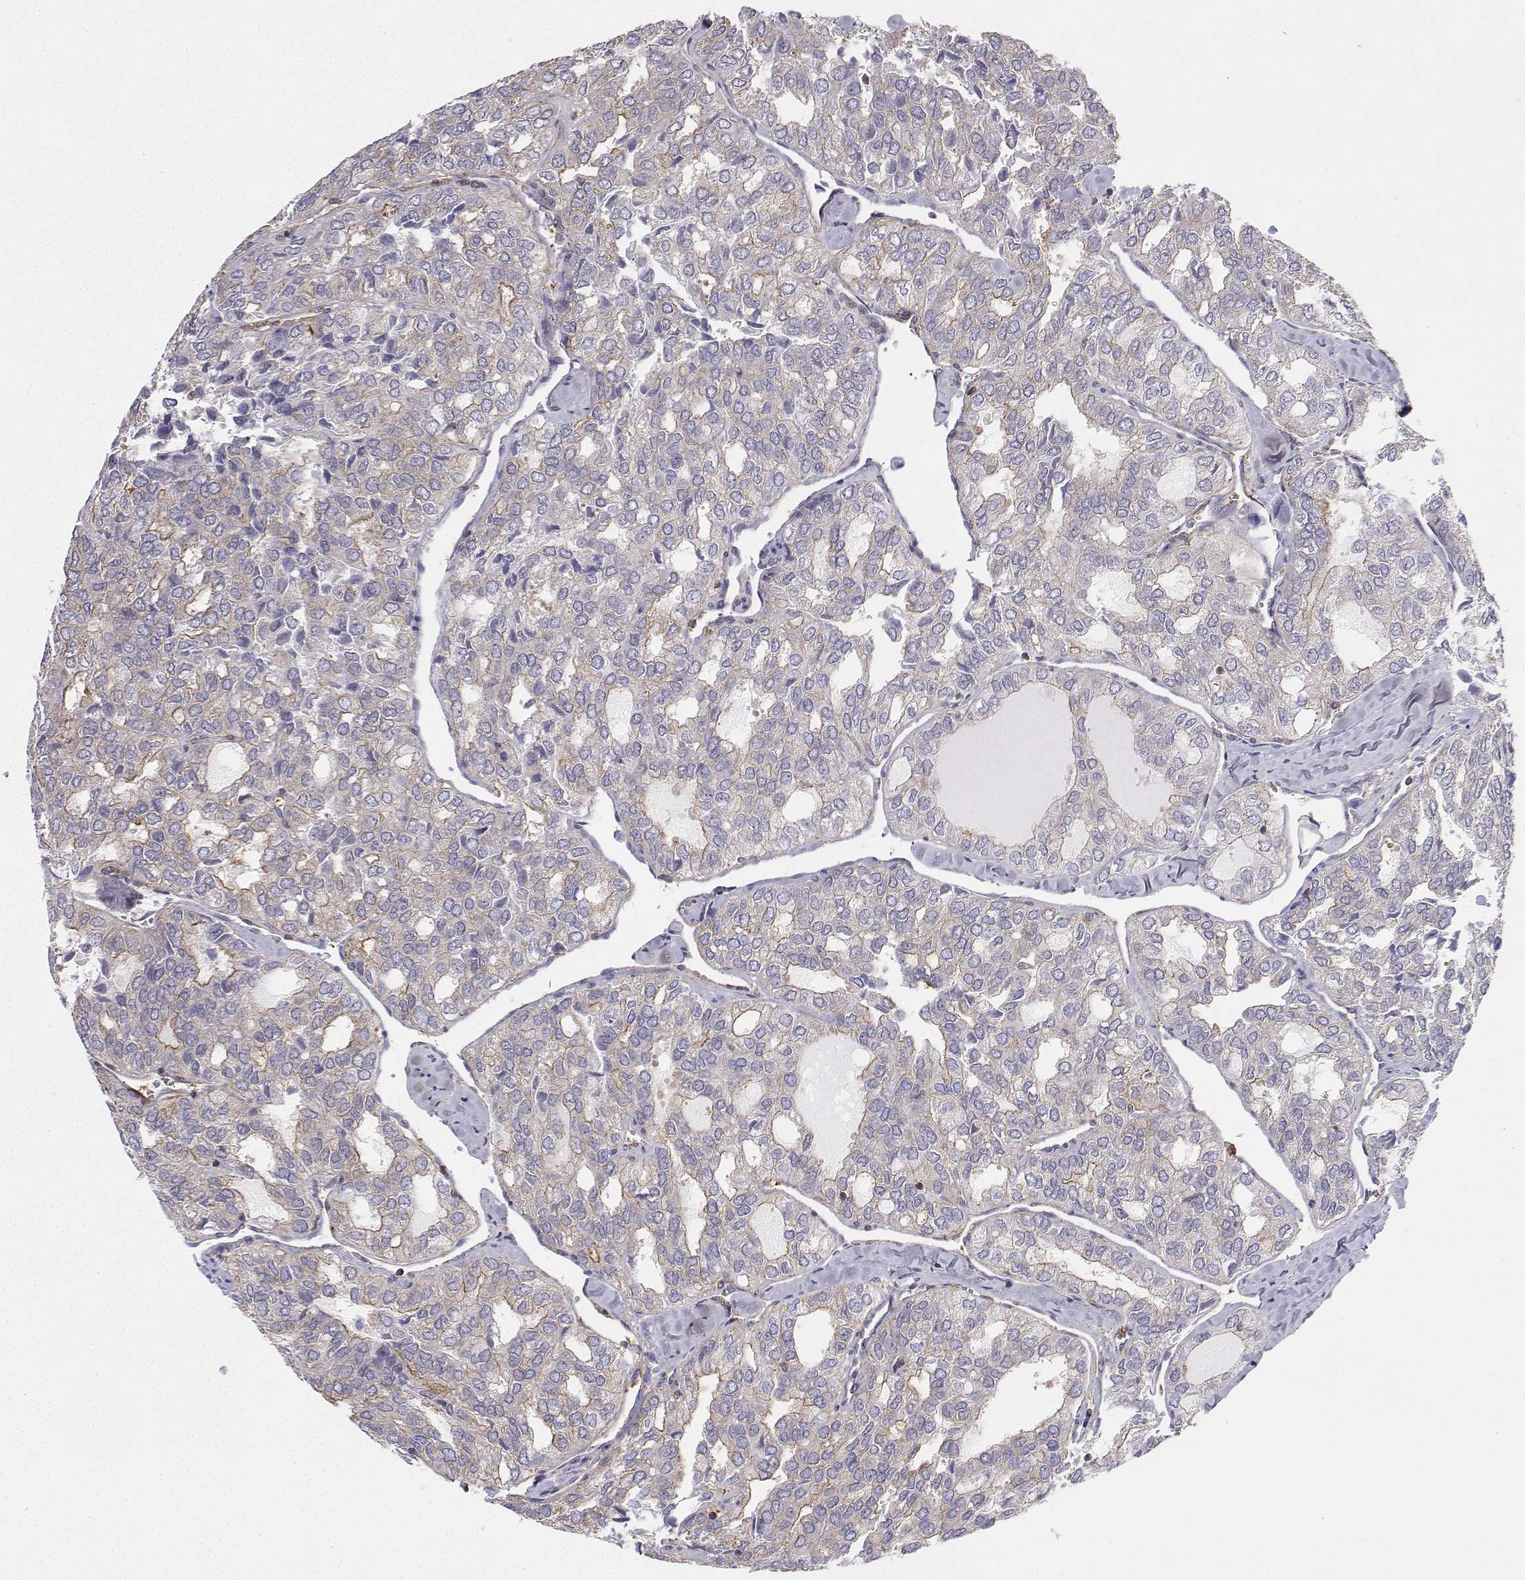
{"staining": {"intensity": "negative", "quantity": "none", "location": "none"}, "tissue": "thyroid cancer", "cell_type": "Tumor cells", "image_type": "cancer", "snomed": [{"axis": "morphology", "description": "Follicular adenoma carcinoma, NOS"}, {"axis": "topography", "description": "Thyroid gland"}], "caption": "Immunohistochemistry (IHC) photomicrograph of thyroid follicular adenoma carcinoma stained for a protein (brown), which displays no positivity in tumor cells.", "gene": "MYH9", "patient": {"sex": "male", "age": 75}}